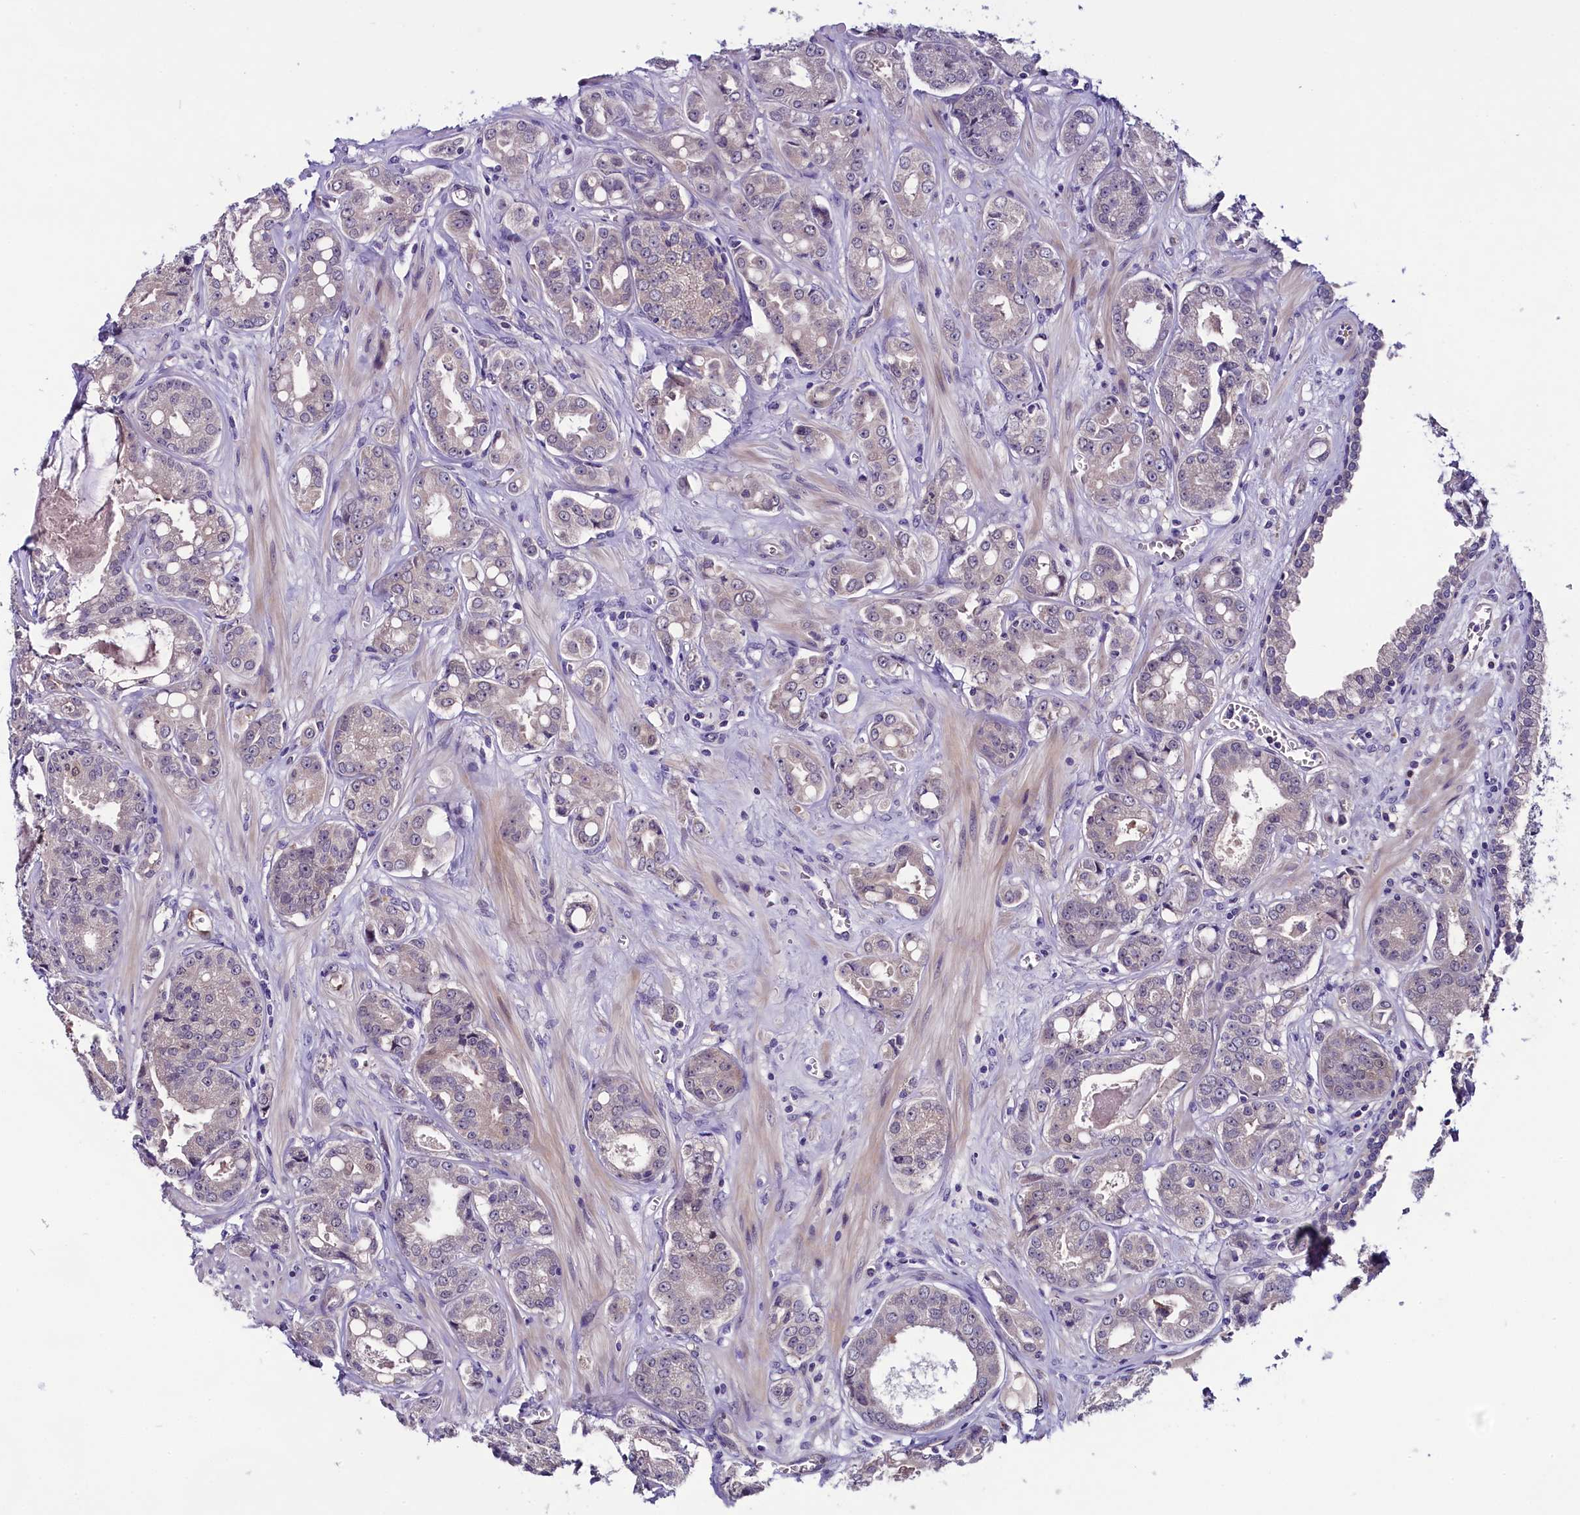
{"staining": {"intensity": "weak", "quantity": "<25%", "location": "cytoplasmic/membranous"}, "tissue": "prostate cancer", "cell_type": "Tumor cells", "image_type": "cancer", "snomed": [{"axis": "morphology", "description": "Adenocarcinoma, High grade"}, {"axis": "topography", "description": "Prostate"}], "caption": "Immunohistochemistry (IHC) image of neoplastic tissue: human high-grade adenocarcinoma (prostate) stained with DAB exhibits no significant protein positivity in tumor cells.", "gene": "C9orf40", "patient": {"sex": "male", "age": 74}}